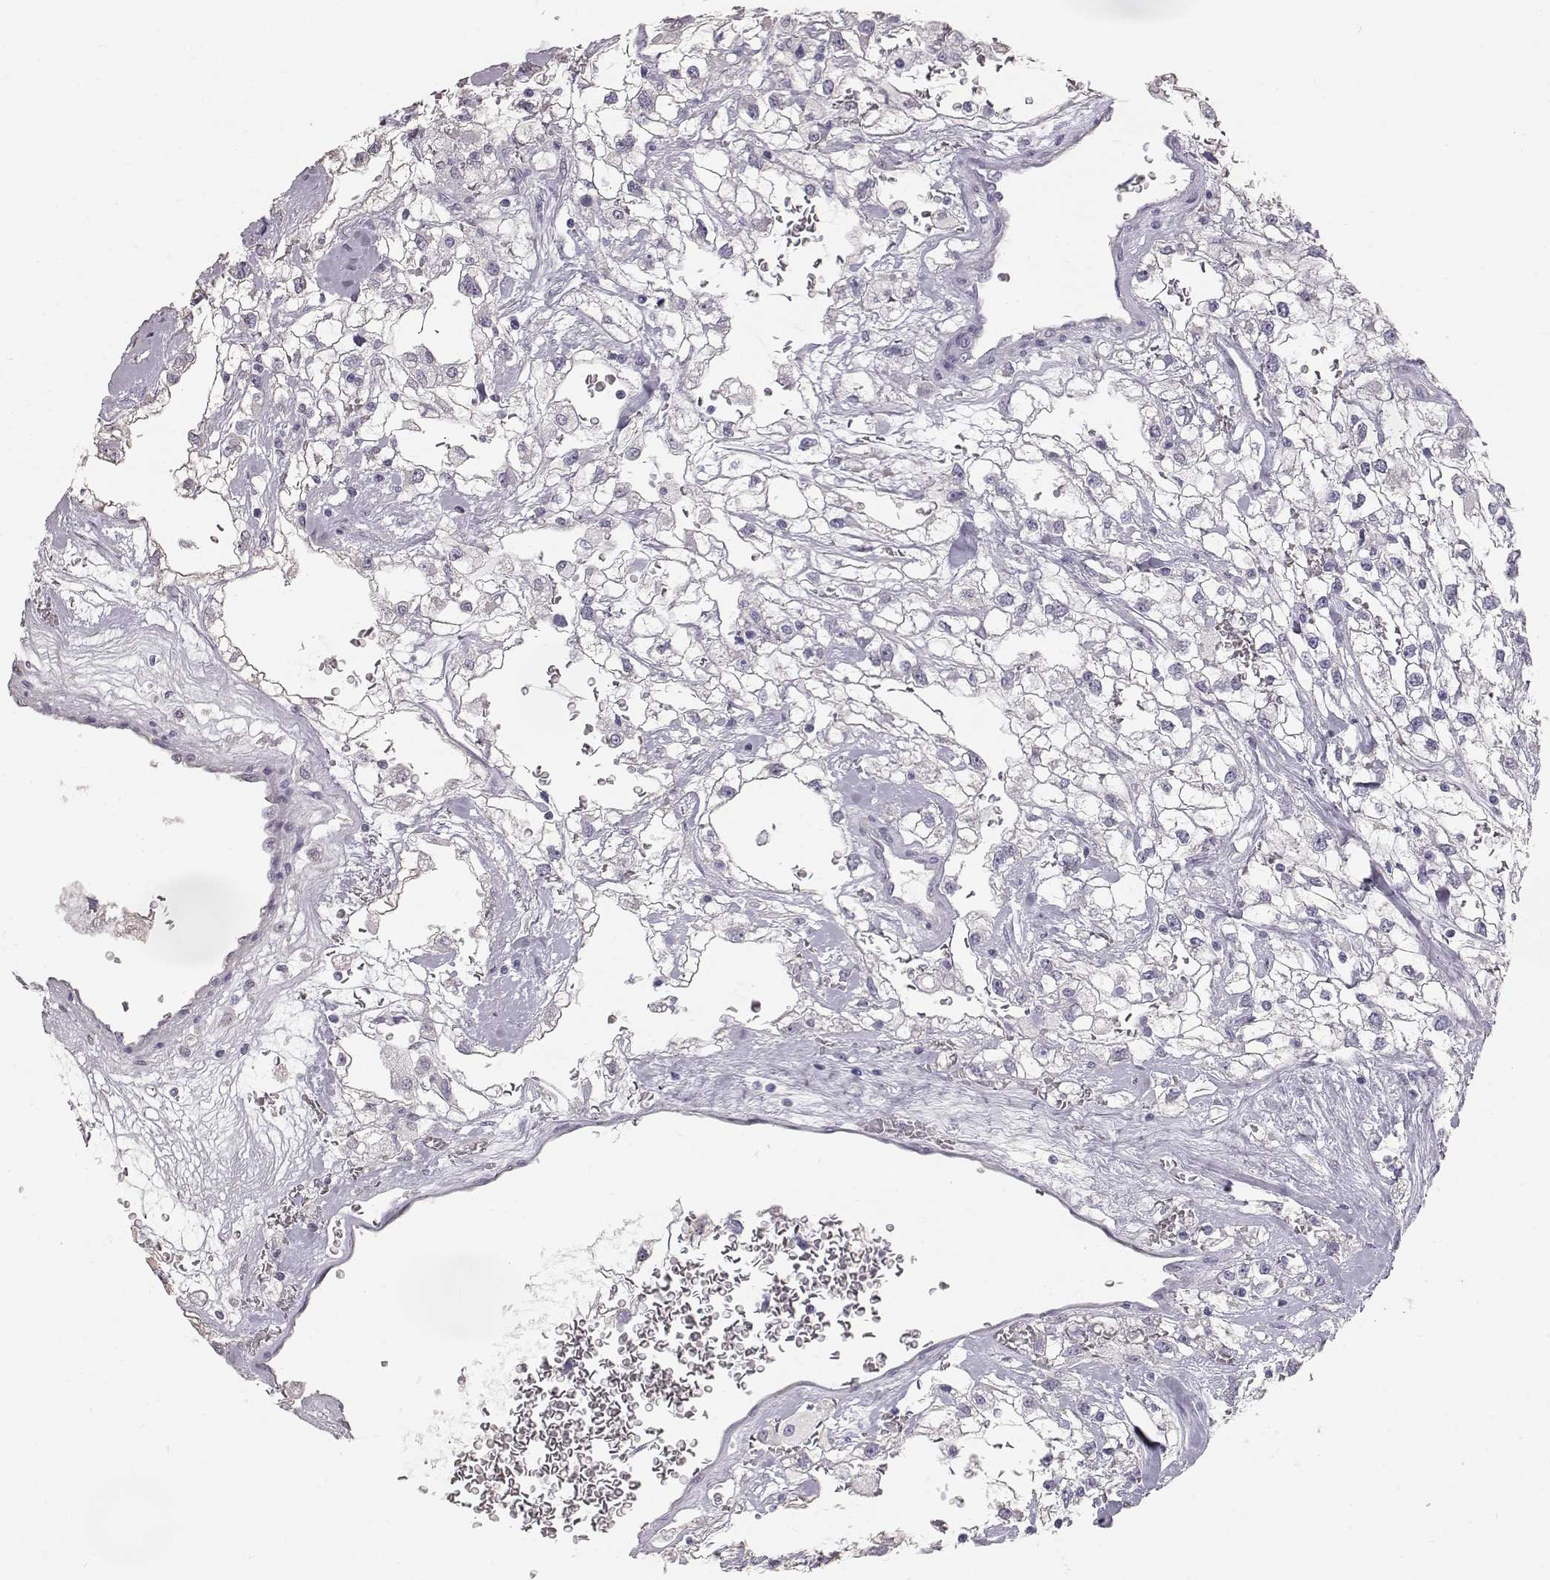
{"staining": {"intensity": "negative", "quantity": "none", "location": "none"}, "tissue": "renal cancer", "cell_type": "Tumor cells", "image_type": "cancer", "snomed": [{"axis": "morphology", "description": "Adenocarcinoma, NOS"}, {"axis": "topography", "description": "Kidney"}], "caption": "Immunohistochemistry of renal adenocarcinoma shows no staining in tumor cells.", "gene": "KRT33A", "patient": {"sex": "male", "age": 59}}